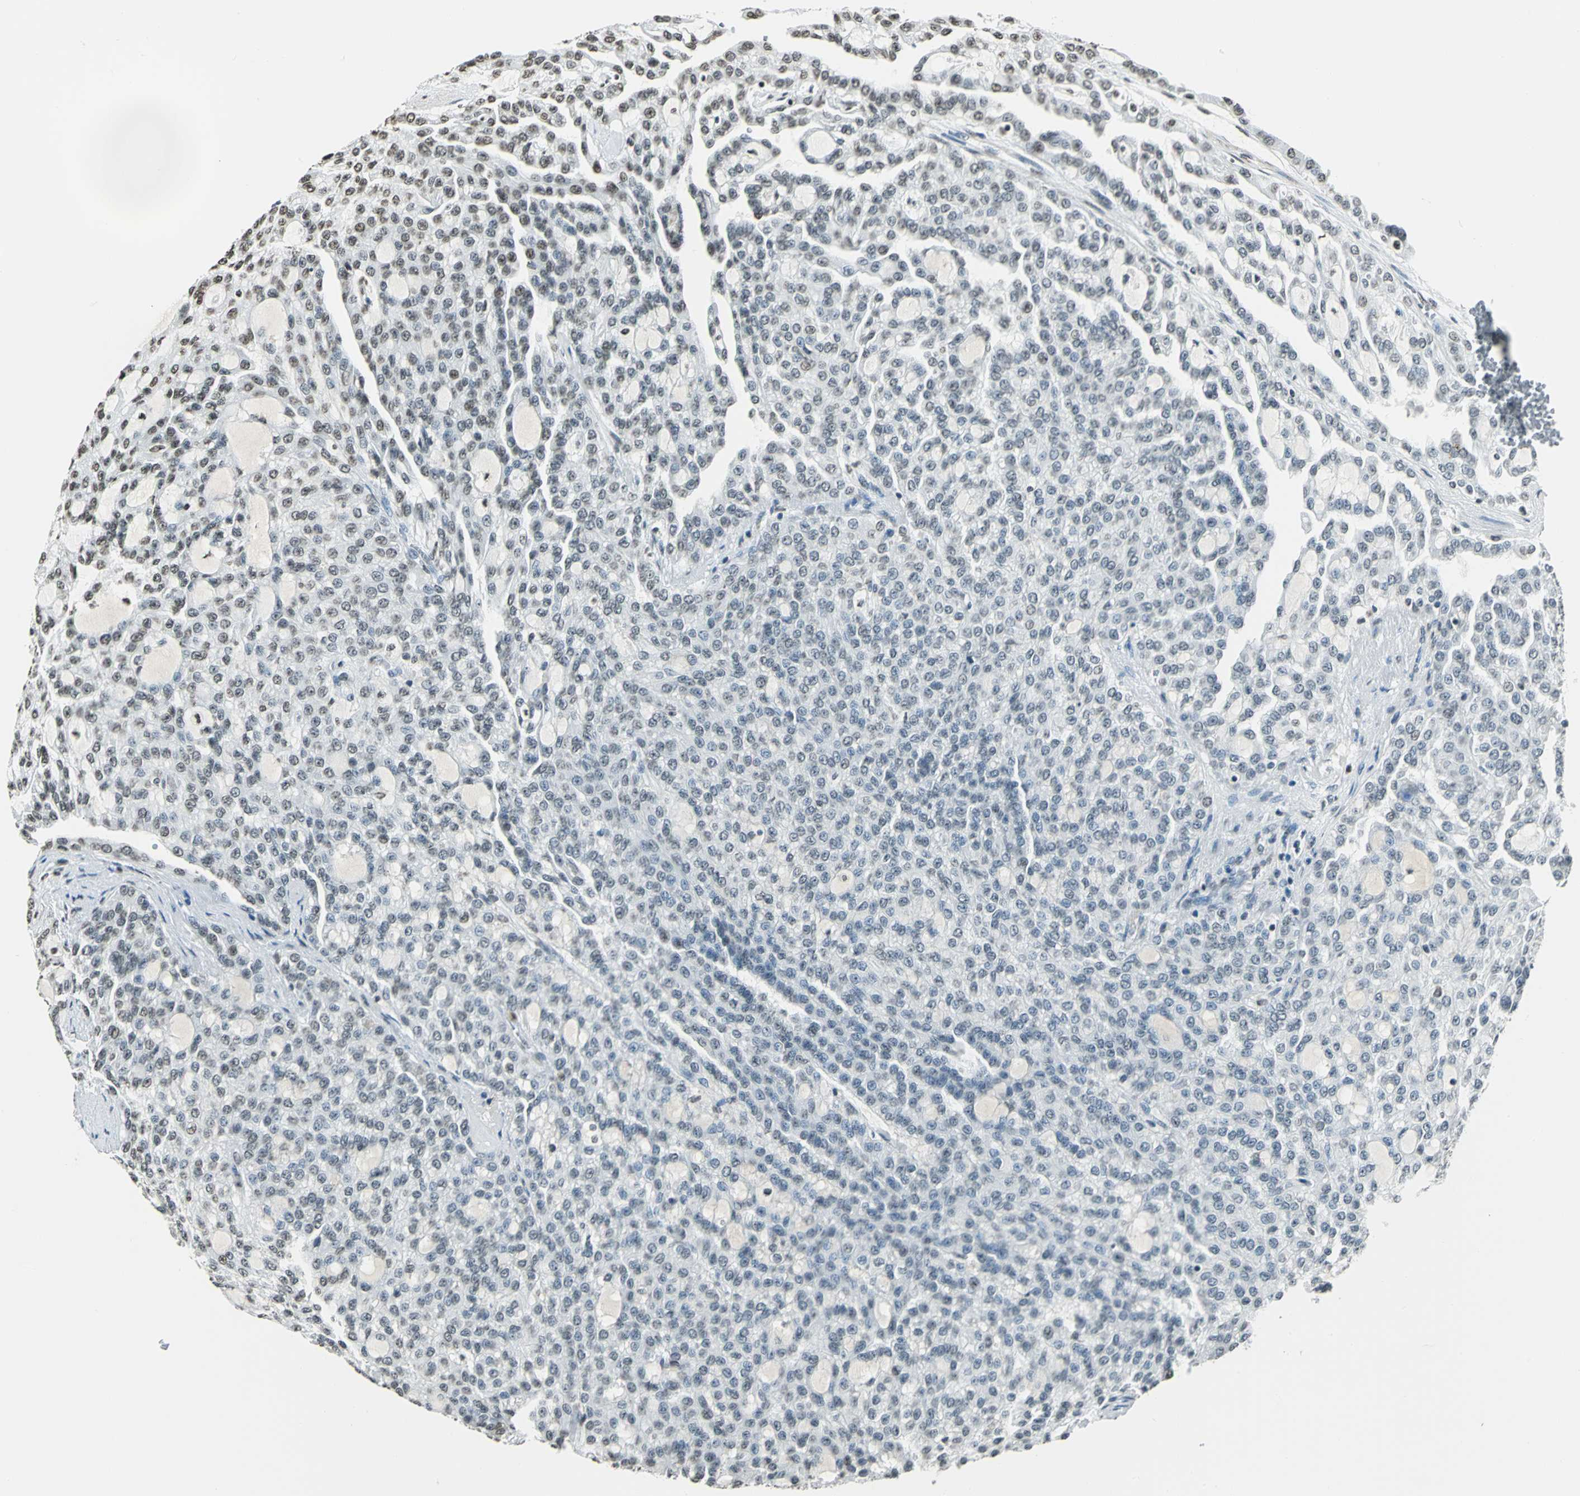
{"staining": {"intensity": "negative", "quantity": "none", "location": "none"}, "tissue": "renal cancer", "cell_type": "Tumor cells", "image_type": "cancer", "snomed": [{"axis": "morphology", "description": "Adenocarcinoma, NOS"}, {"axis": "topography", "description": "Kidney"}], "caption": "Immunohistochemistry micrograph of neoplastic tissue: renal adenocarcinoma stained with DAB shows no significant protein expression in tumor cells.", "gene": "MCM4", "patient": {"sex": "male", "age": 63}}